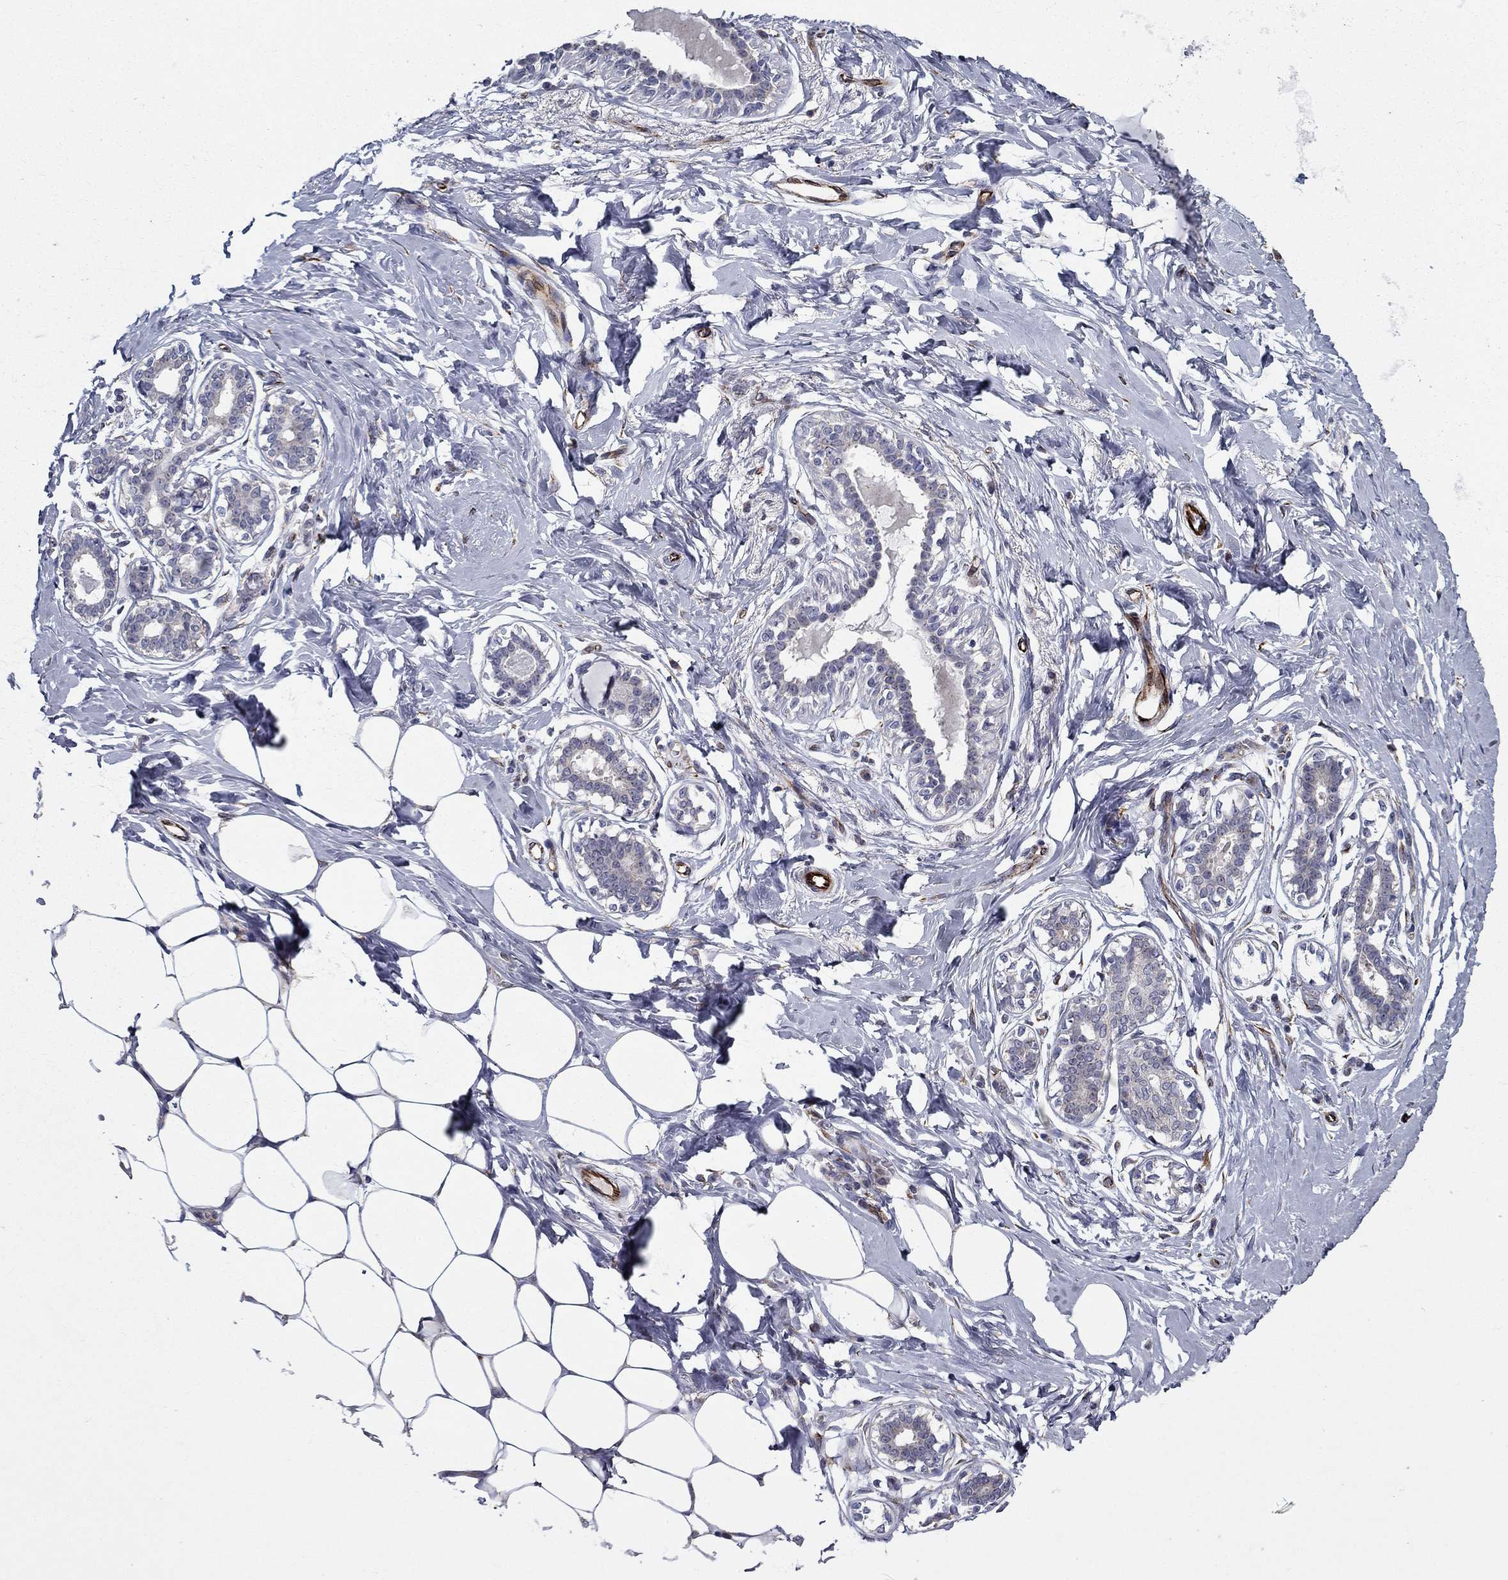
{"staining": {"intensity": "negative", "quantity": "none", "location": "none"}, "tissue": "breast", "cell_type": "Adipocytes", "image_type": "normal", "snomed": [{"axis": "morphology", "description": "Normal tissue, NOS"}, {"axis": "morphology", "description": "Lobular carcinoma, in situ"}, {"axis": "topography", "description": "Breast"}], "caption": "This is an immunohistochemistry image of unremarkable human breast. There is no staining in adipocytes.", "gene": "LACTB2", "patient": {"sex": "female", "age": 35}}